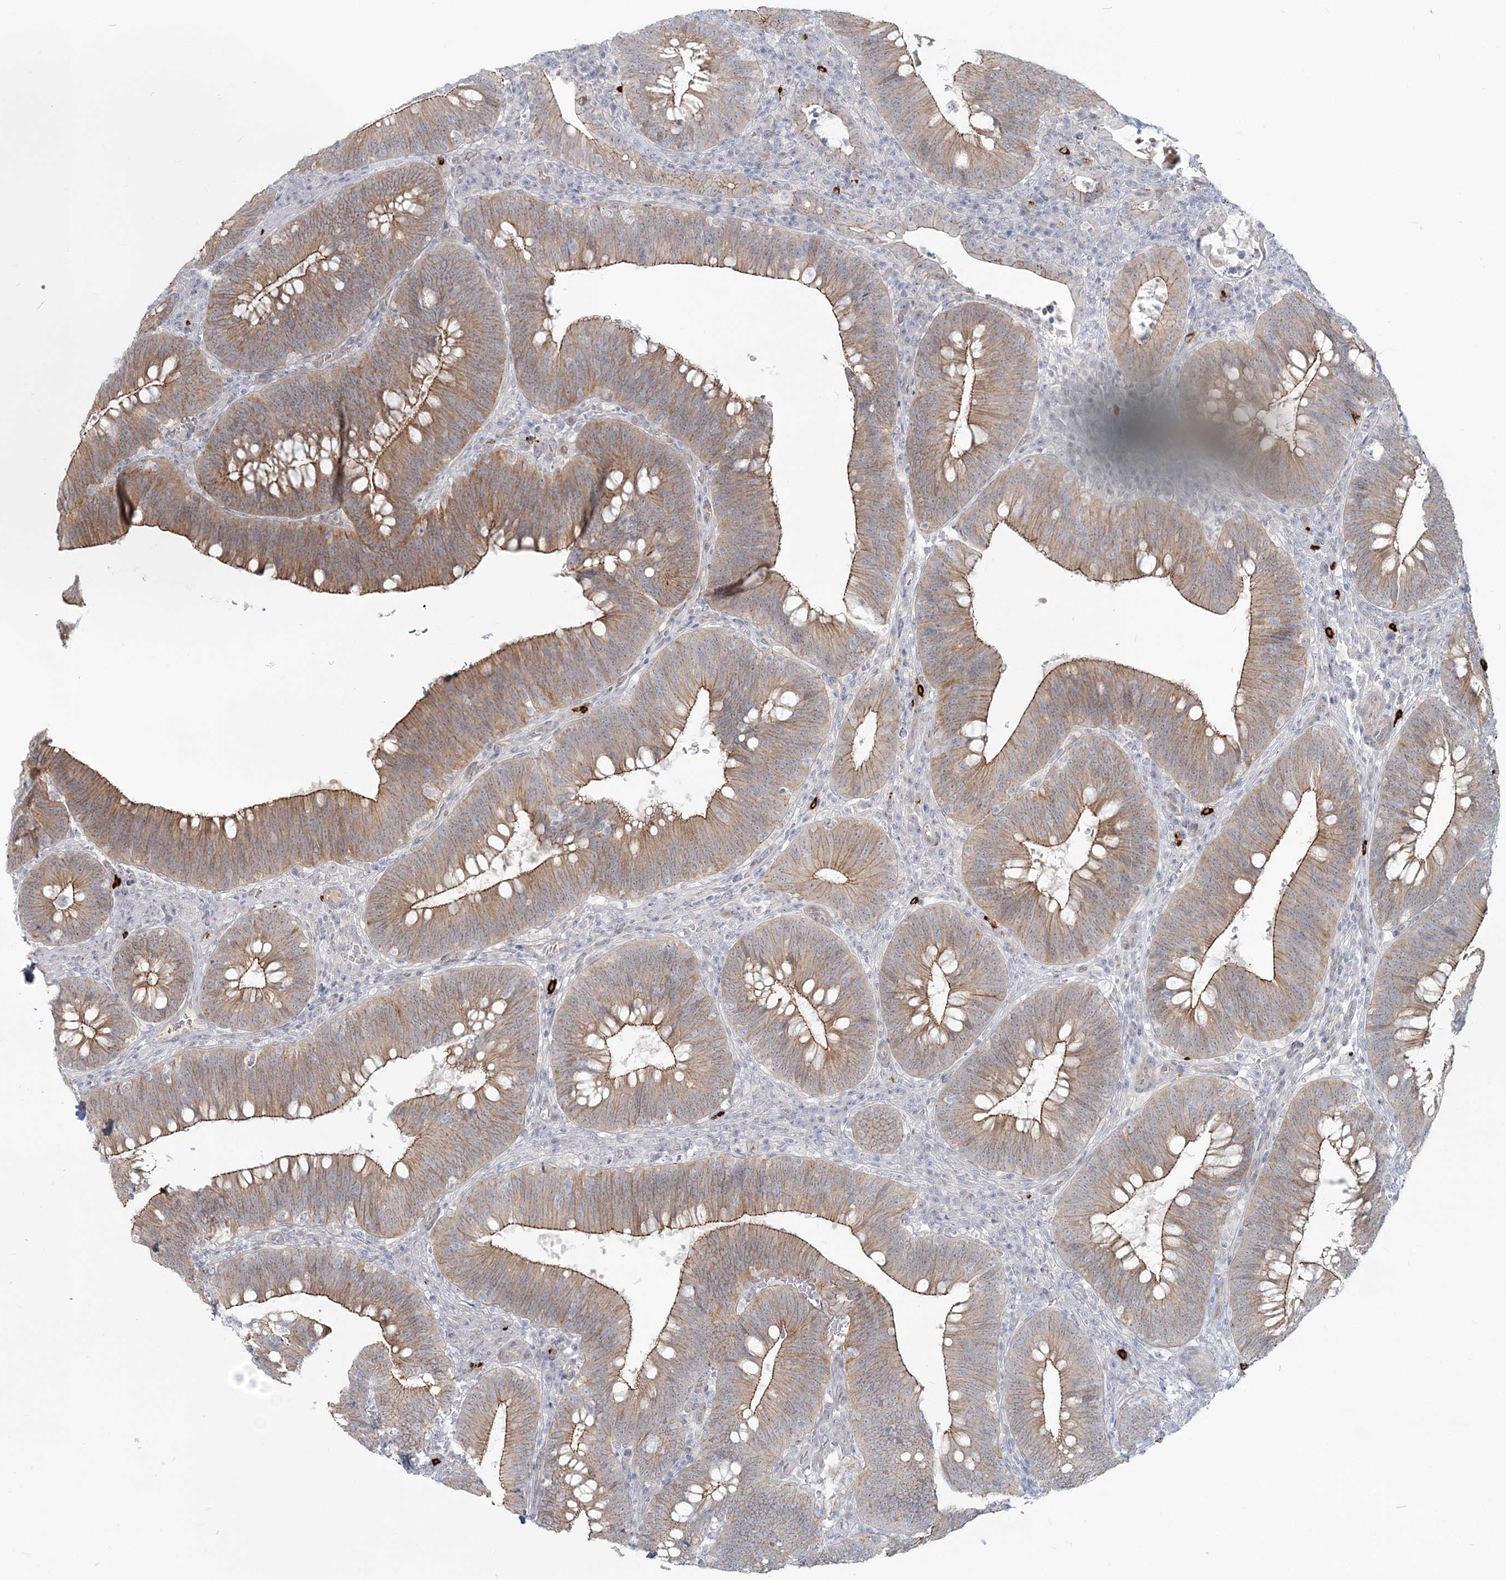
{"staining": {"intensity": "moderate", "quantity": ">75%", "location": "cytoplasmic/membranous"}, "tissue": "colorectal cancer", "cell_type": "Tumor cells", "image_type": "cancer", "snomed": [{"axis": "morphology", "description": "Normal tissue, NOS"}, {"axis": "topography", "description": "Colon"}], "caption": "IHC of human colorectal cancer reveals medium levels of moderate cytoplasmic/membranous positivity in approximately >75% of tumor cells.", "gene": "SH3PXD2A", "patient": {"sex": "female", "age": 82}}